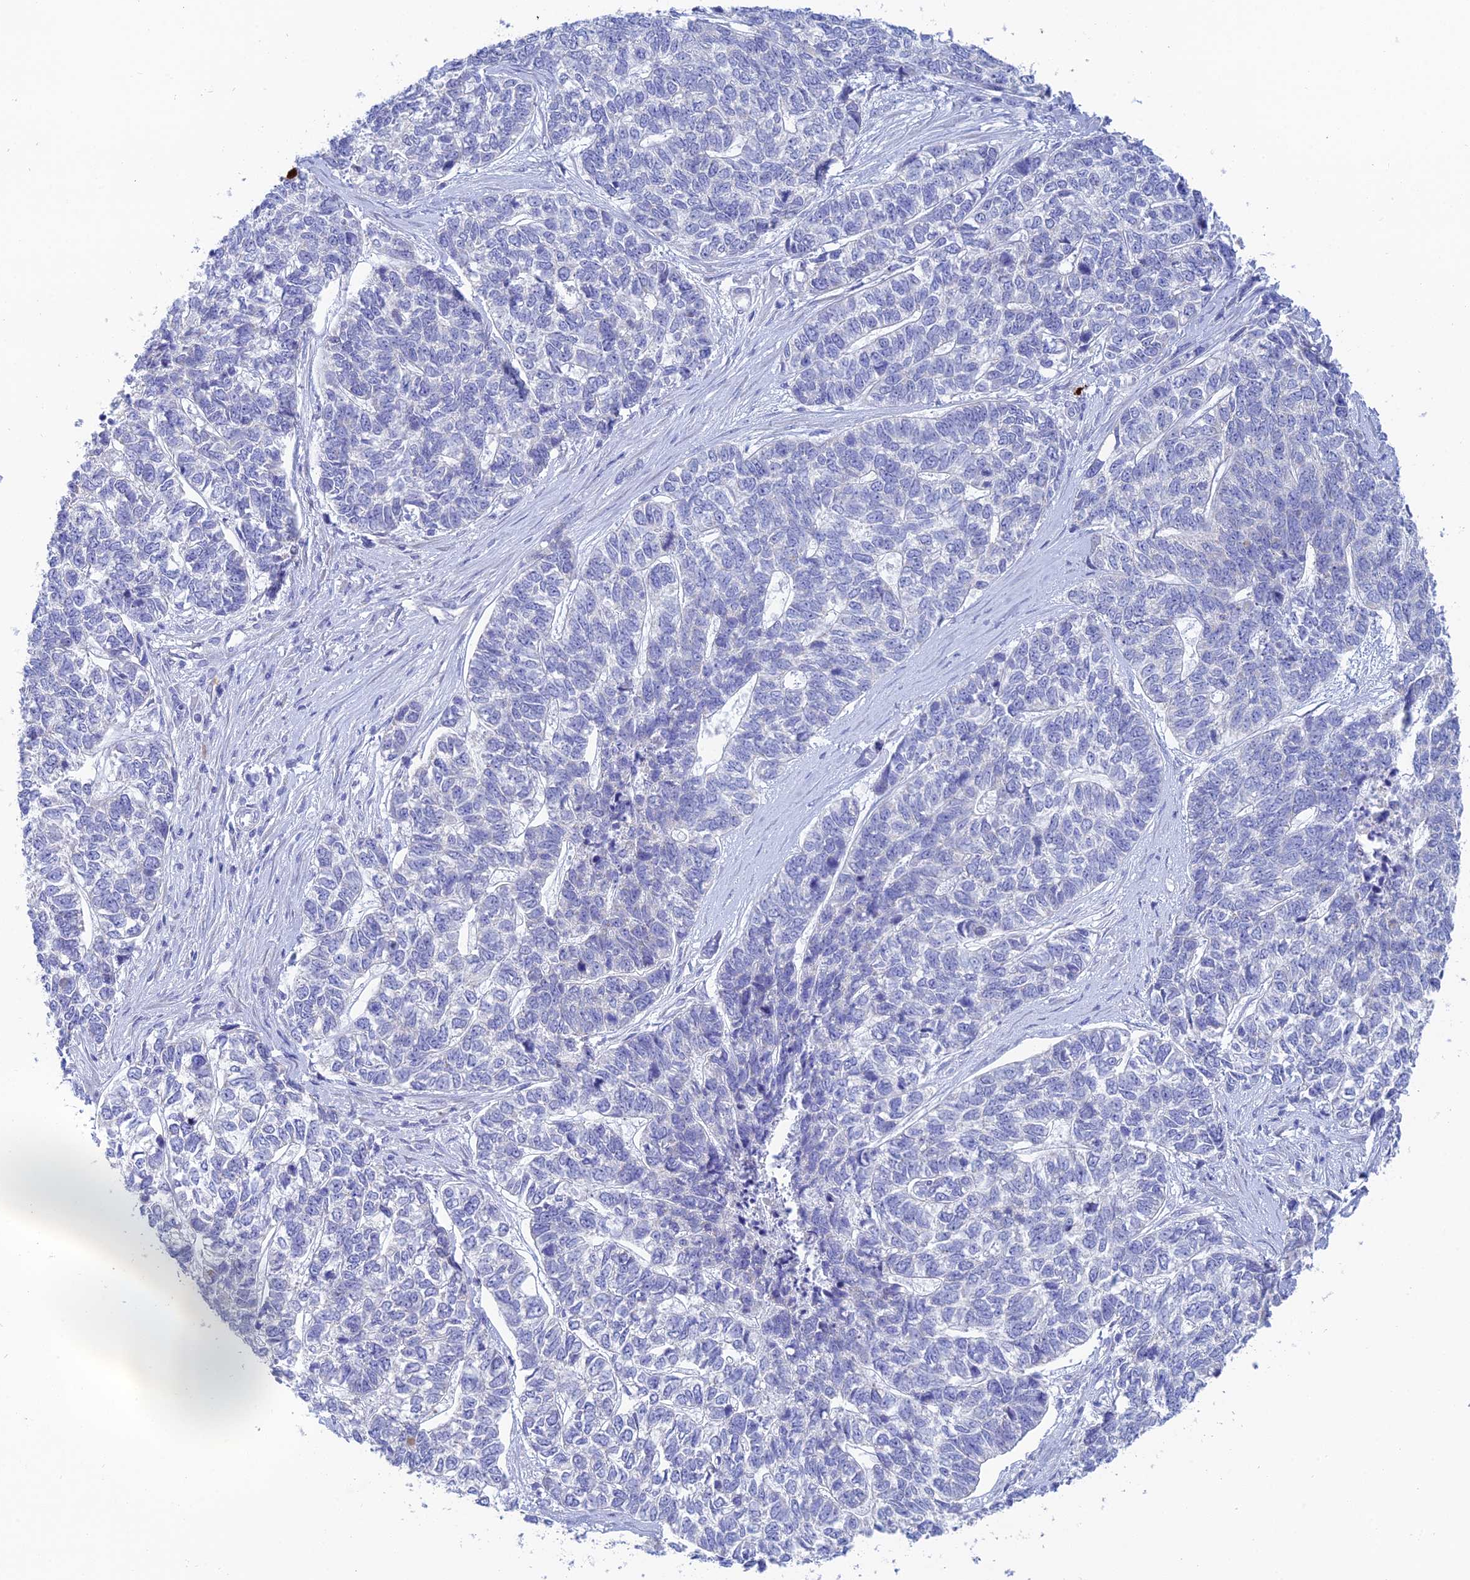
{"staining": {"intensity": "negative", "quantity": "none", "location": "none"}, "tissue": "skin cancer", "cell_type": "Tumor cells", "image_type": "cancer", "snomed": [{"axis": "morphology", "description": "Basal cell carcinoma"}, {"axis": "topography", "description": "Skin"}], "caption": "A histopathology image of skin cancer stained for a protein reveals no brown staining in tumor cells.", "gene": "CEP152", "patient": {"sex": "female", "age": 65}}